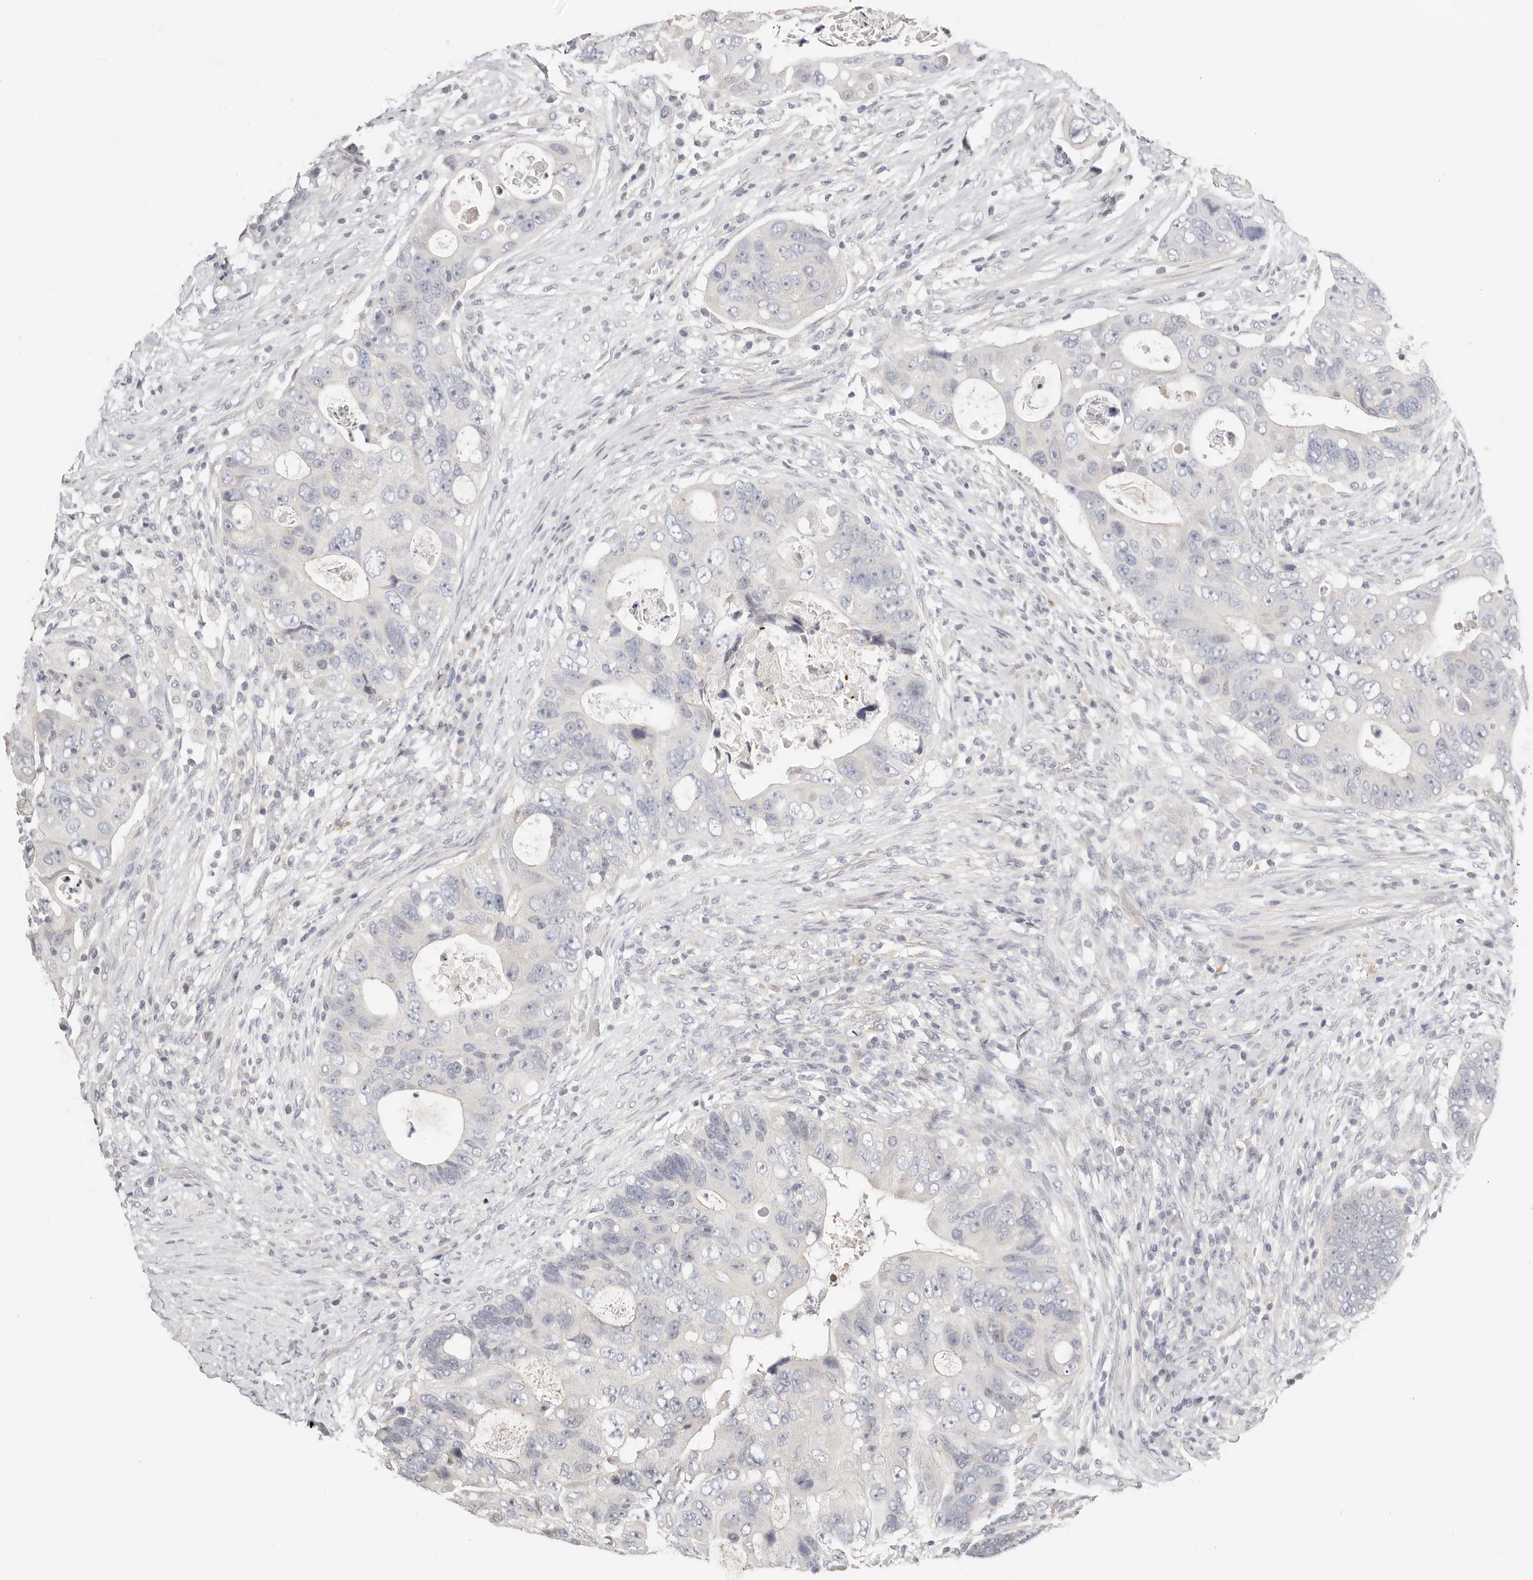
{"staining": {"intensity": "negative", "quantity": "none", "location": "none"}, "tissue": "colorectal cancer", "cell_type": "Tumor cells", "image_type": "cancer", "snomed": [{"axis": "morphology", "description": "Adenocarcinoma, NOS"}, {"axis": "topography", "description": "Rectum"}], "caption": "A micrograph of human colorectal cancer is negative for staining in tumor cells.", "gene": "TMEM63B", "patient": {"sex": "male", "age": 59}}